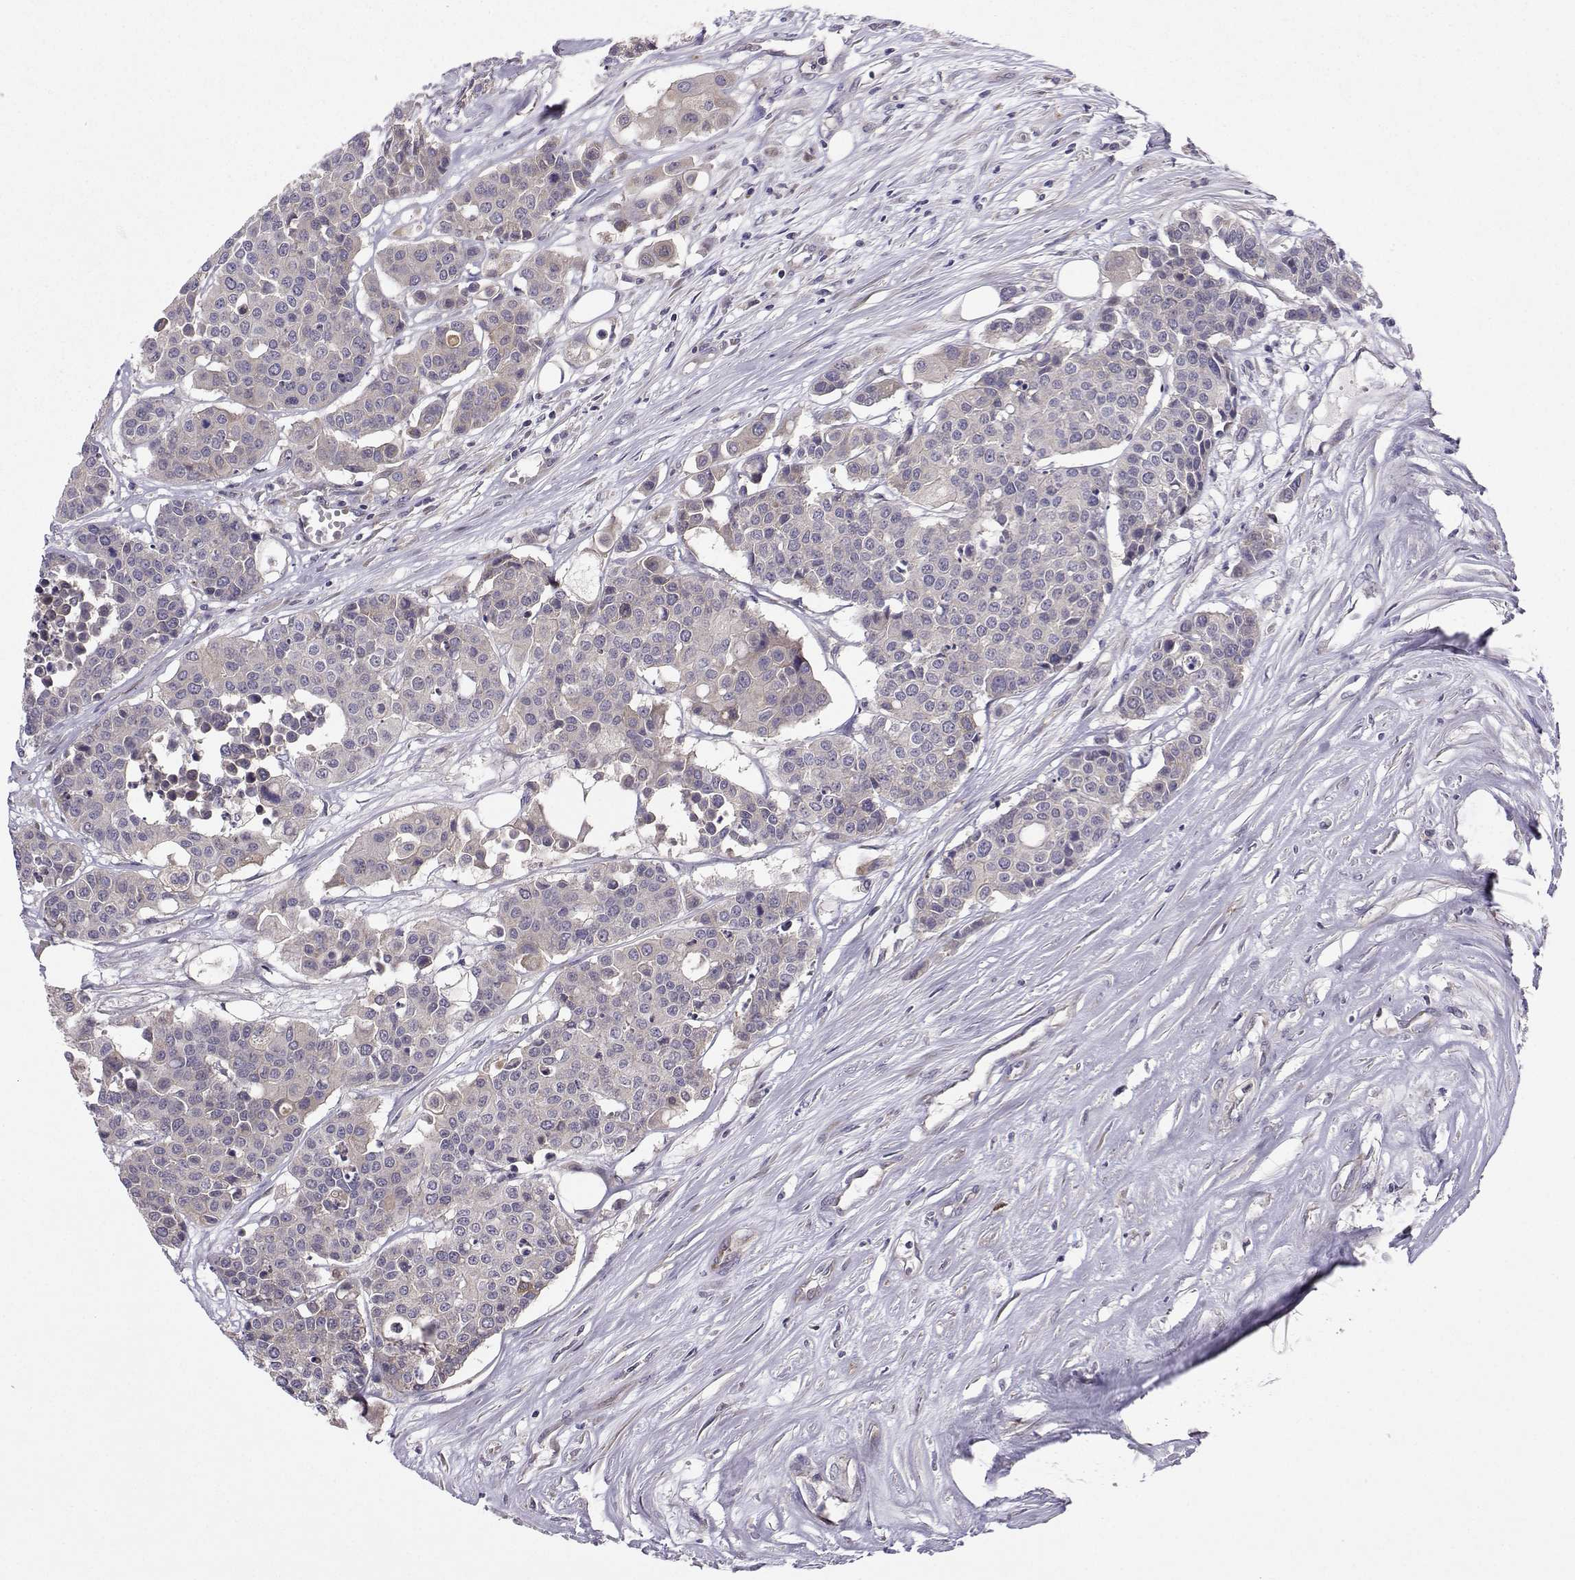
{"staining": {"intensity": "weak", "quantity": "<25%", "location": "cytoplasmic/membranous"}, "tissue": "carcinoid", "cell_type": "Tumor cells", "image_type": "cancer", "snomed": [{"axis": "morphology", "description": "Carcinoid, malignant, NOS"}, {"axis": "topography", "description": "Colon"}], "caption": "Immunohistochemistry (IHC) image of carcinoid (malignant) stained for a protein (brown), which shows no expression in tumor cells. (DAB (3,3'-diaminobenzidine) immunohistochemistry (IHC) visualized using brightfield microscopy, high magnification).", "gene": "STXBP5", "patient": {"sex": "male", "age": 81}}